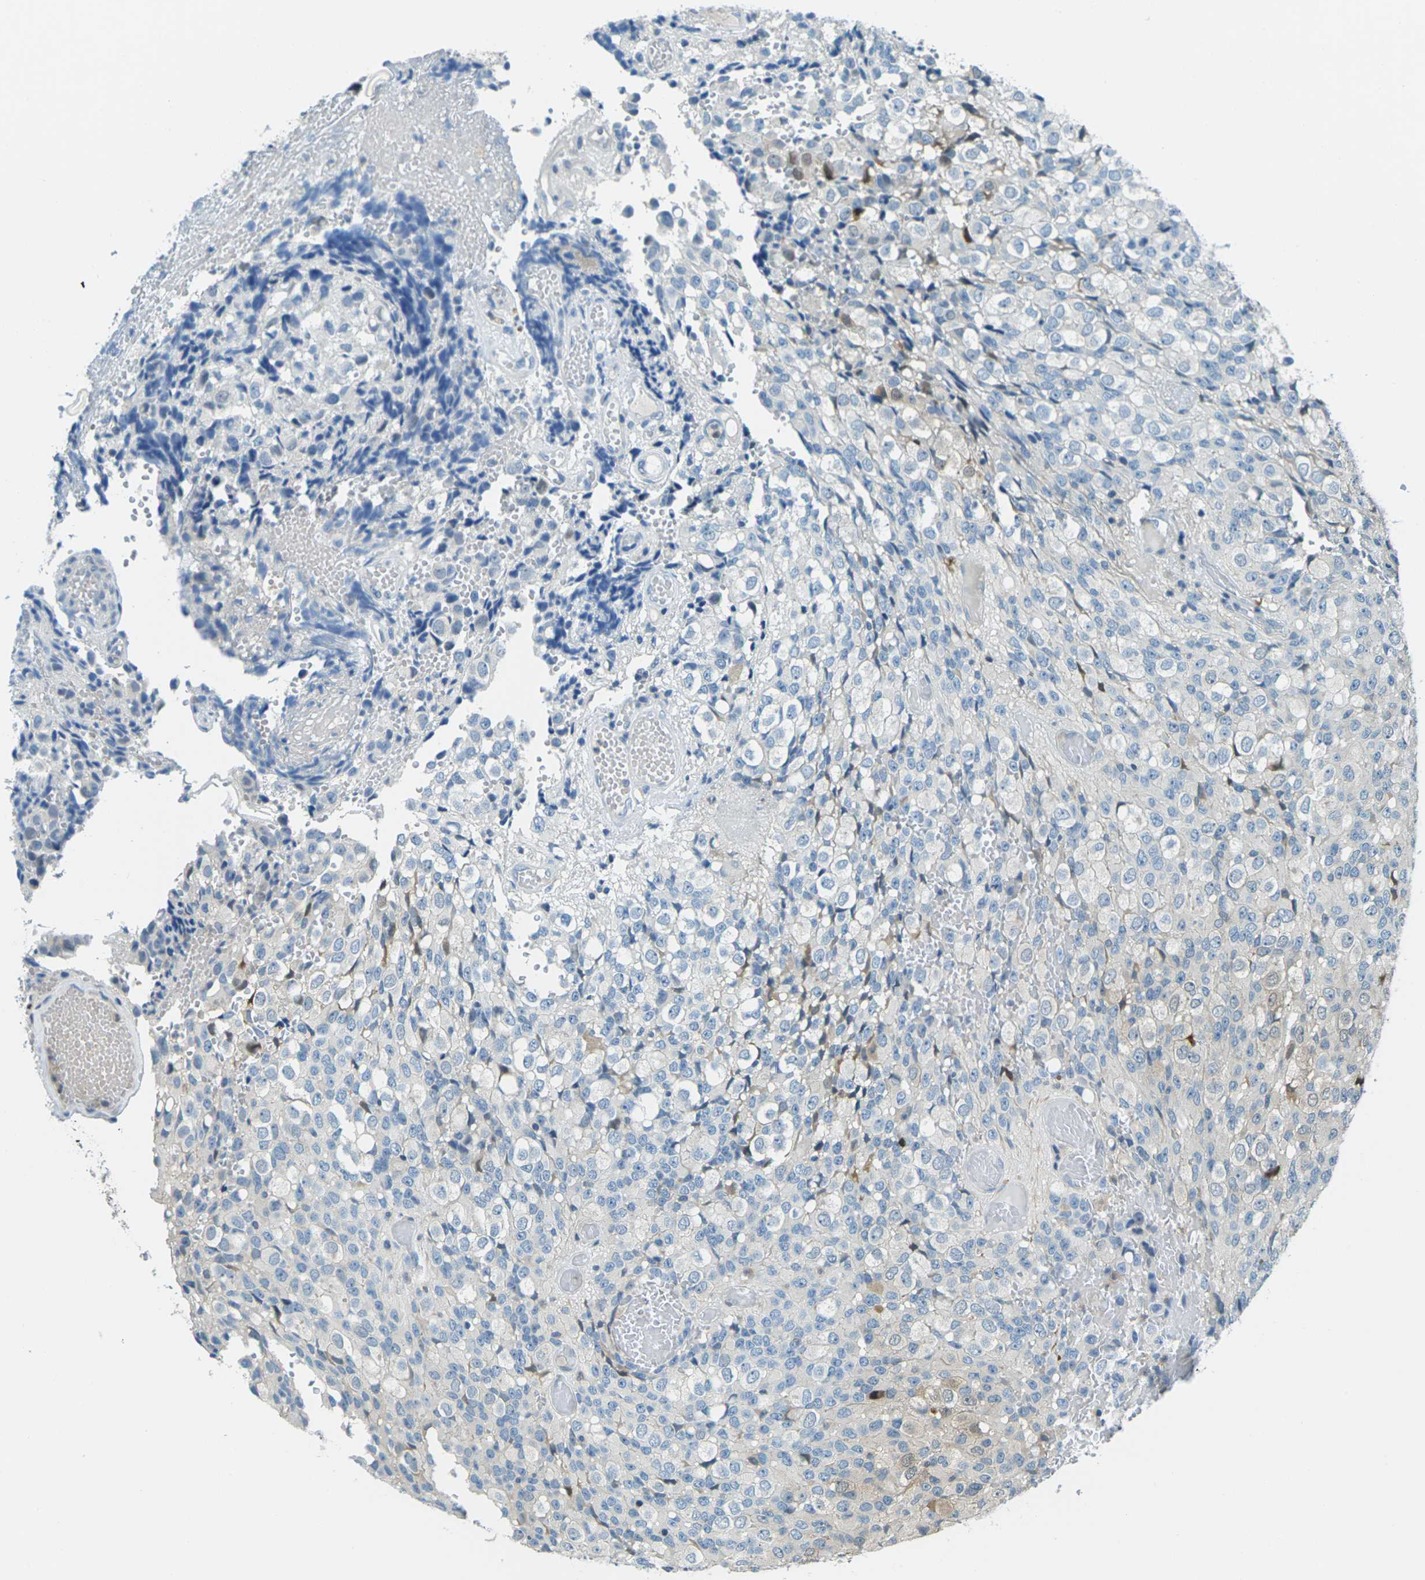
{"staining": {"intensity": "weak", "quantity": "<25%", "location": "cytoplasmic/membranous"}, "tissue": "glioma", "cell_type": "Tumor cells", "image_type": "cancer", "snomed": [{"axis": "morphology", "description": "Glioma, malignant, High grade"}, {"axis": "topography", "description": "Brain"}], "caption": "Photomicrograph shows no significant protein positivity in tumor cells of malignant glioma (high-grade).", "gene": "NANOS2", "patient": {"sex": "male", "age": 32}}